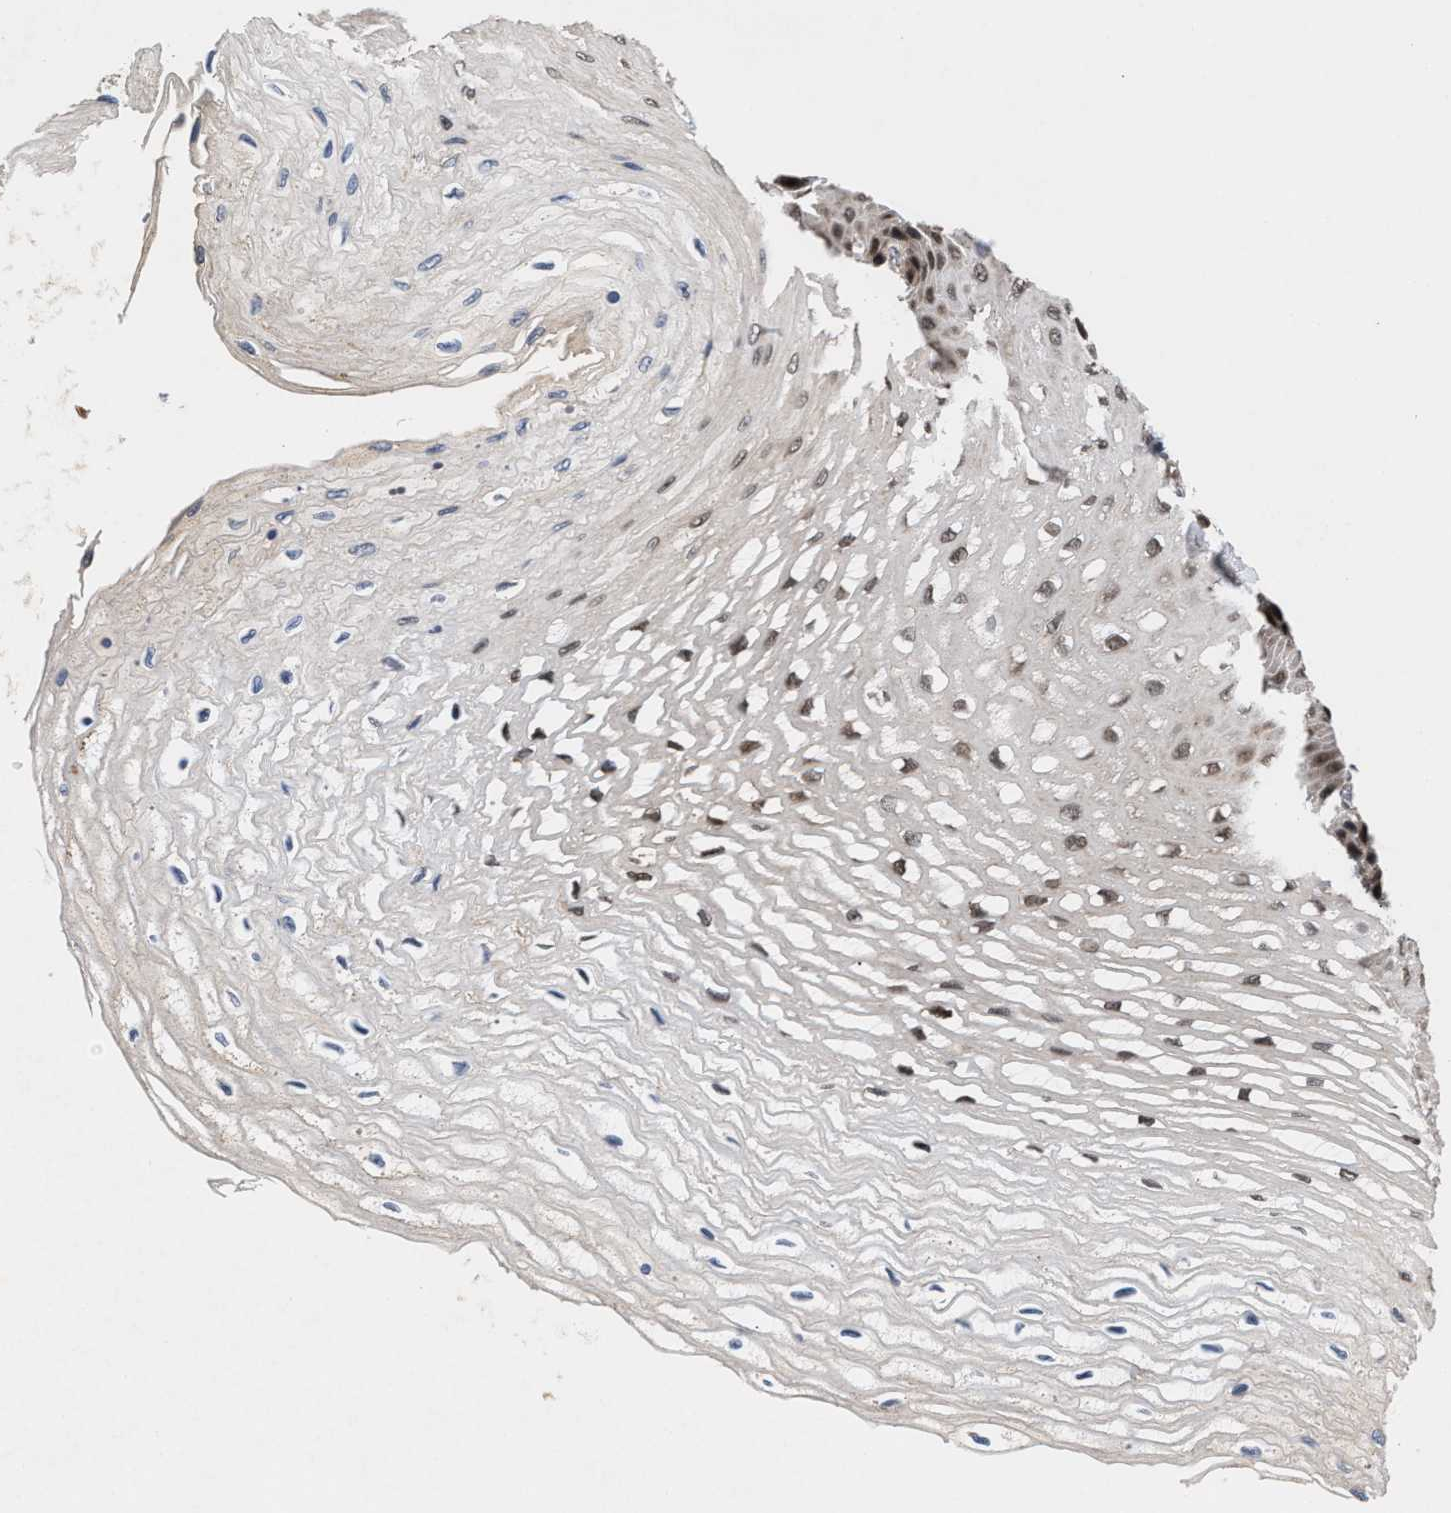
{"staining": {"intensity": "weak", "quantity": "25%-75%", "location": "cytoplasmic/membranous,nuclear"}, "tissue": "esophagus", "cell_type": "Squamous epithelial cells", "image_type": "normal", "snomed": [{"axis": "morphology", "description": "Normal tissue, NOS"}, {"axis": "topography", "description": "Esophagus"}], "caption": "Immunohistochemical staining of benign esophagus displays low levels of weak cytoplasmic/membranous,nuclear positivity in approximately 25%-75% of squamous epithelial cells.", "gene": "CLIP2", "patient": {"sex": "female", "age": 72}}